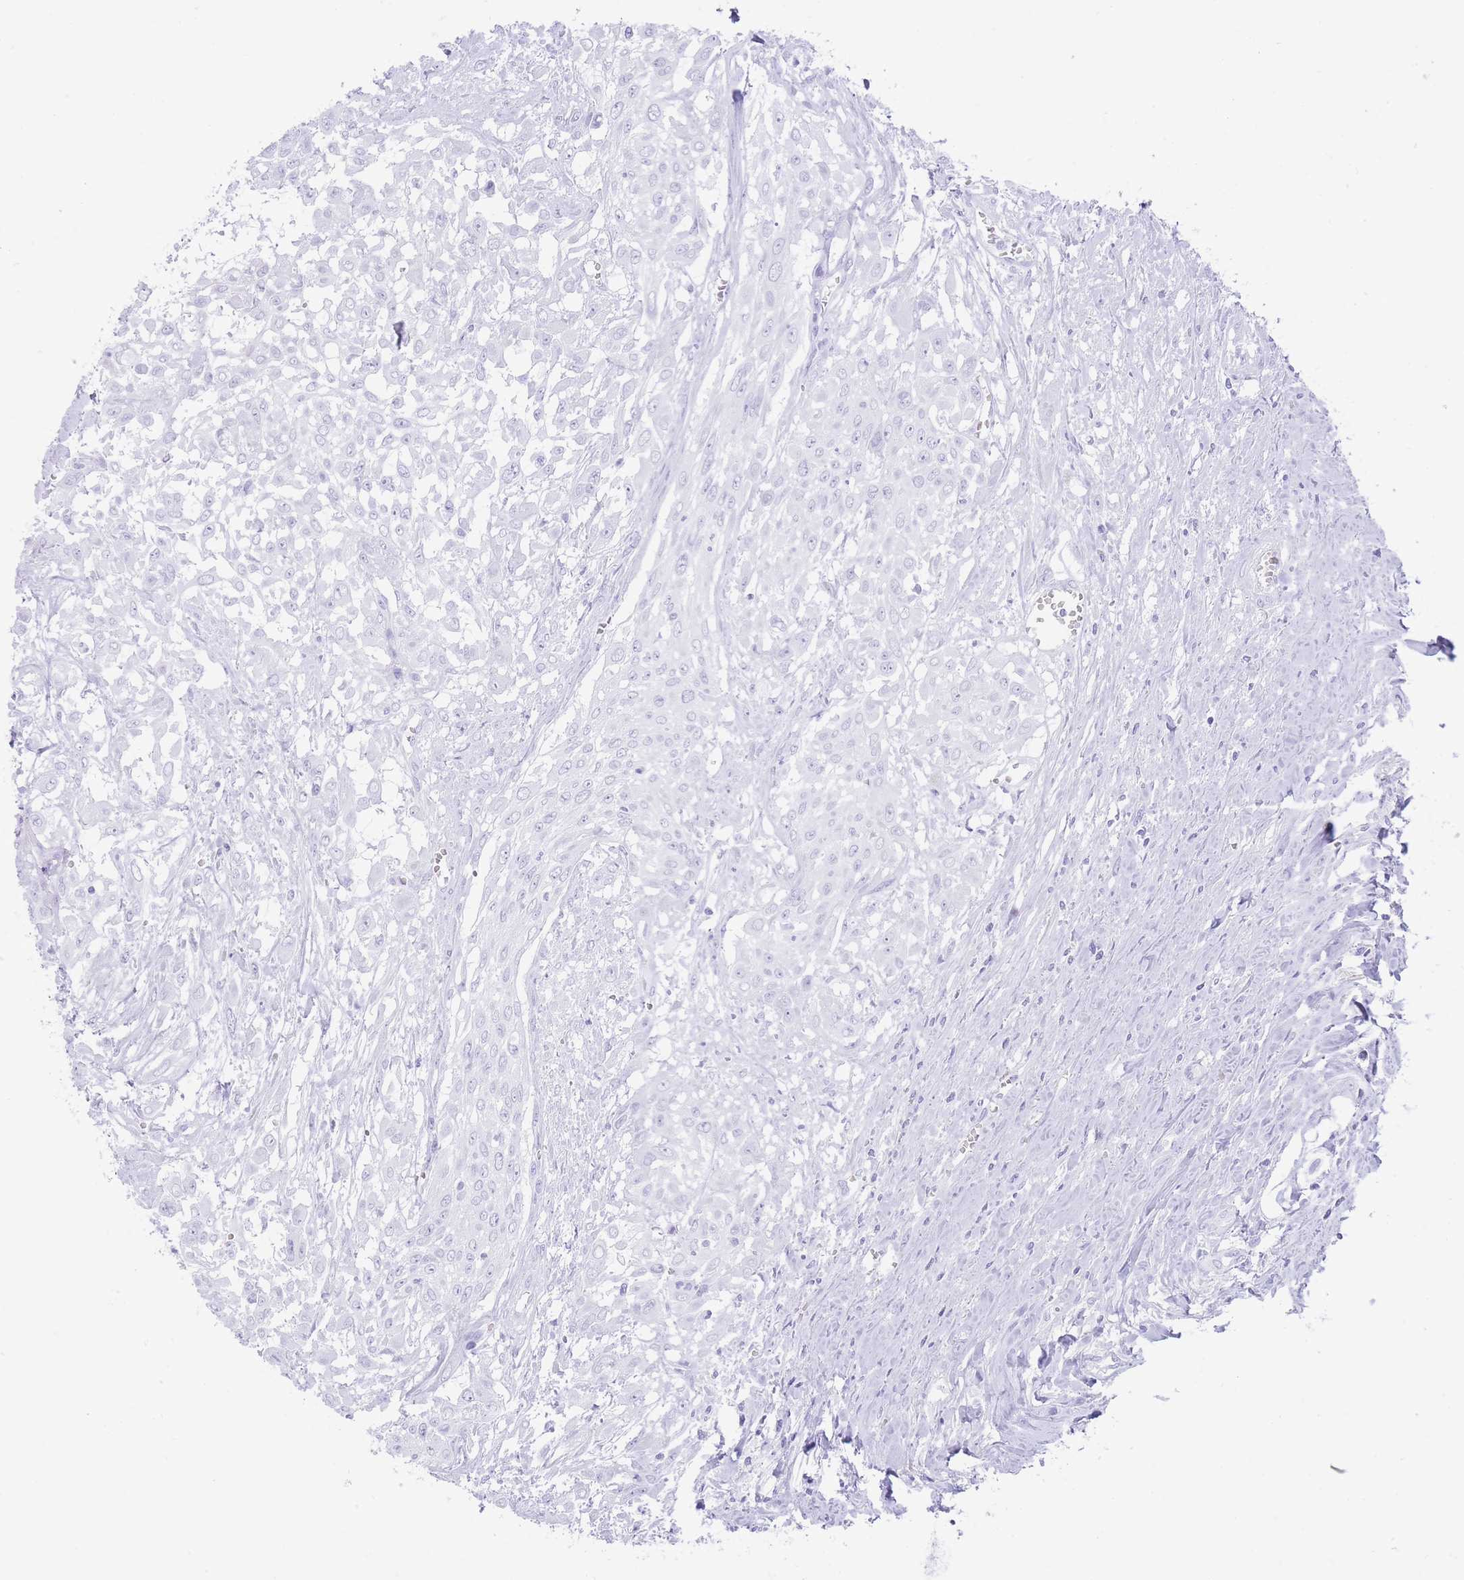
{"staining": {"intensity": "negative", "quantity": "none", "location": "none"}, "tissue": "urothelial cancer", "cell_type": "Tumor cells", "image_type": "cancer", "snomed": [{"axis": "morphology", "description": "Urothelial carcinoma, High grade"}, {"axis": "topography", "description": "Urinary bladder"}], "caption": "Immunohistochemistry (IHC) micrograph of urothelial carcinoma (high-grade) stained for a protein (brown), which displays no positivity in tumor cells.", "gene": "ELOA2", "patient": {"sex": "male", "age": 57}}